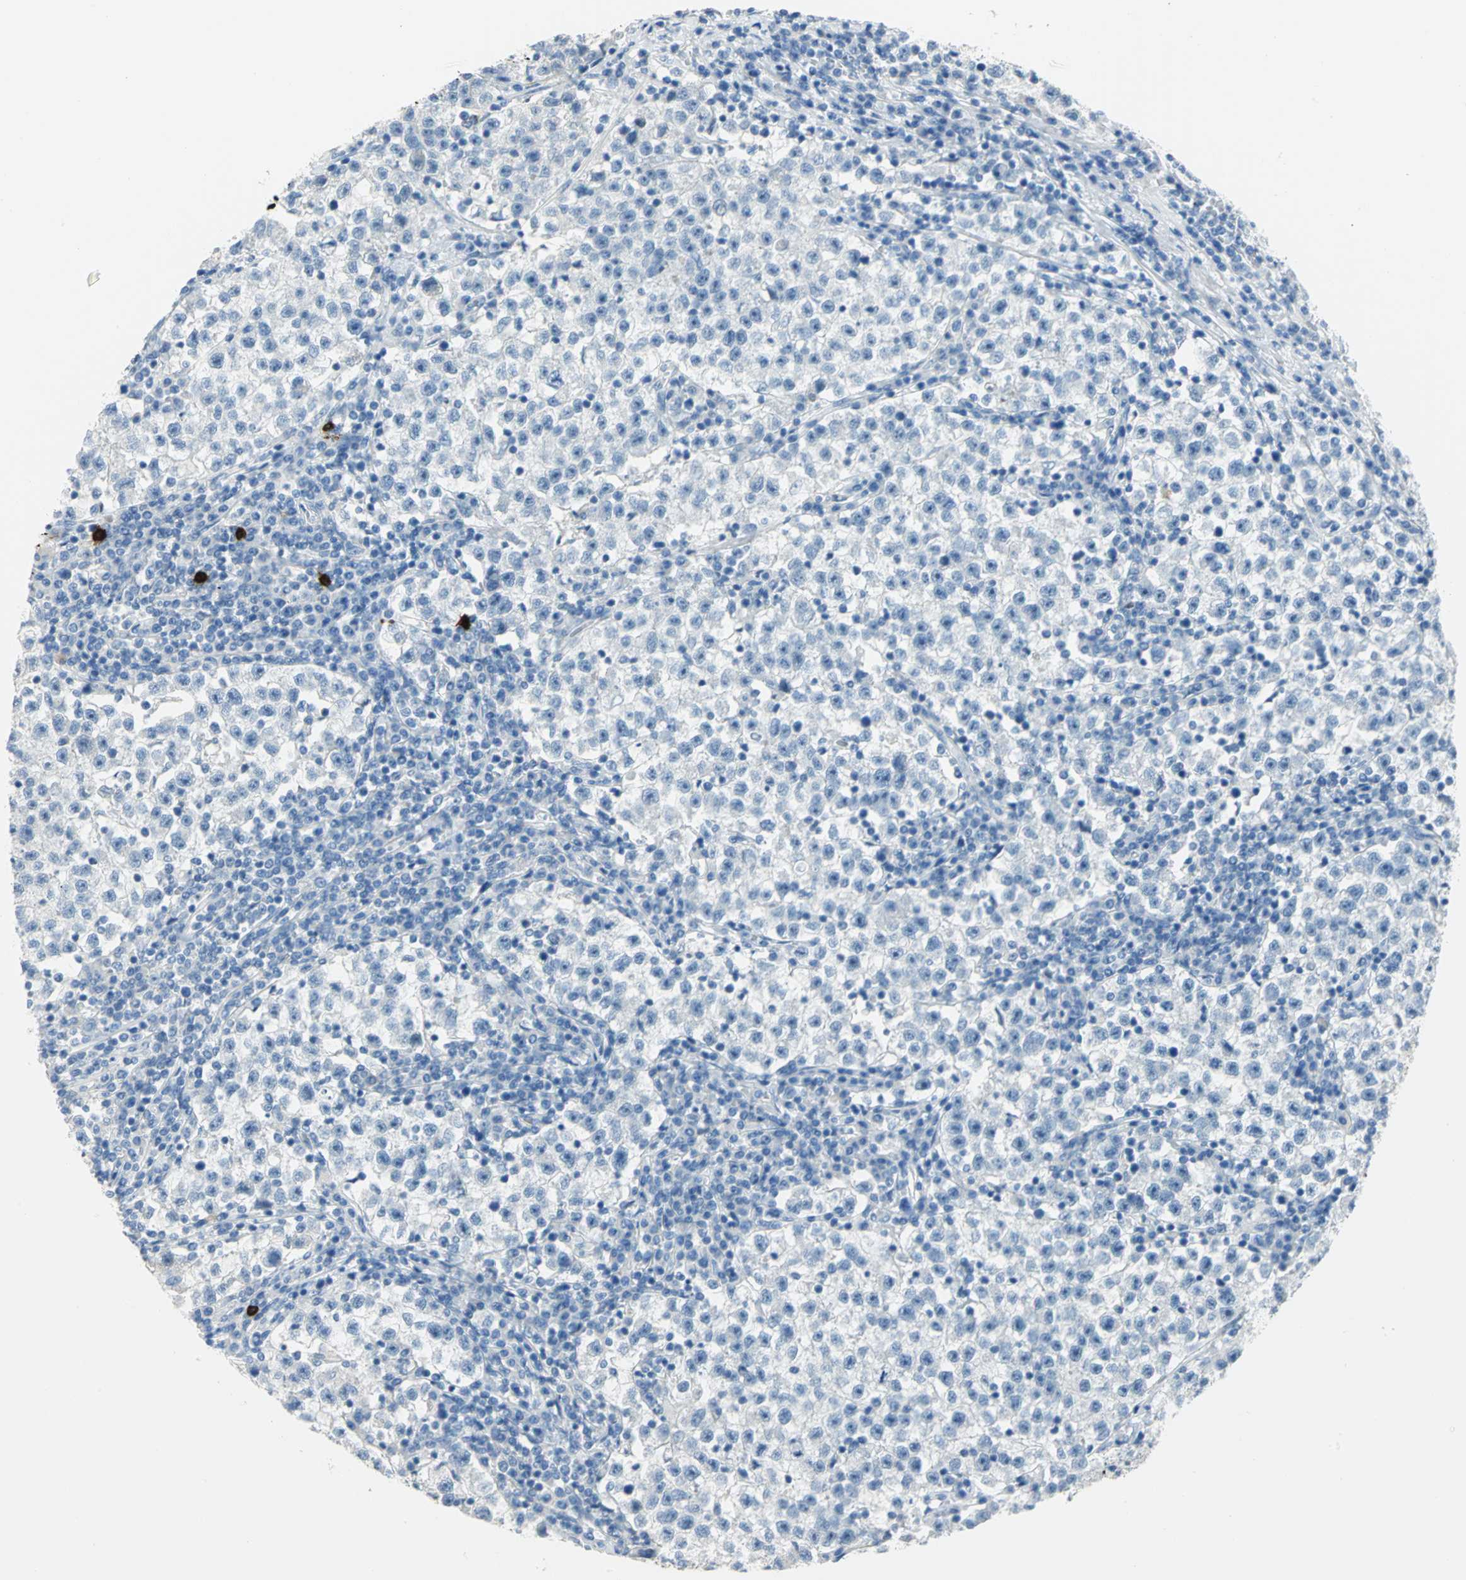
{"staining": {"intensity": "negative", "quantity": "none", "location": "none"}, "tissue": "testis cancer", "cell_type": "Tumor cells", "image_type": "cancer", "snomed": [{"axis": "morphology", "description": "Seminoma, NOS"}, {"axis": "topography", "description": "Testis"}], "caption": "Immunohistochemistry (IHC) micrograph of neoplastic tissue: testis cancer stained with DAB displays no significant protein positivity in tumor cells.", "gene": "ALOX15", "patient": {"sex": "male", "age": 22}}